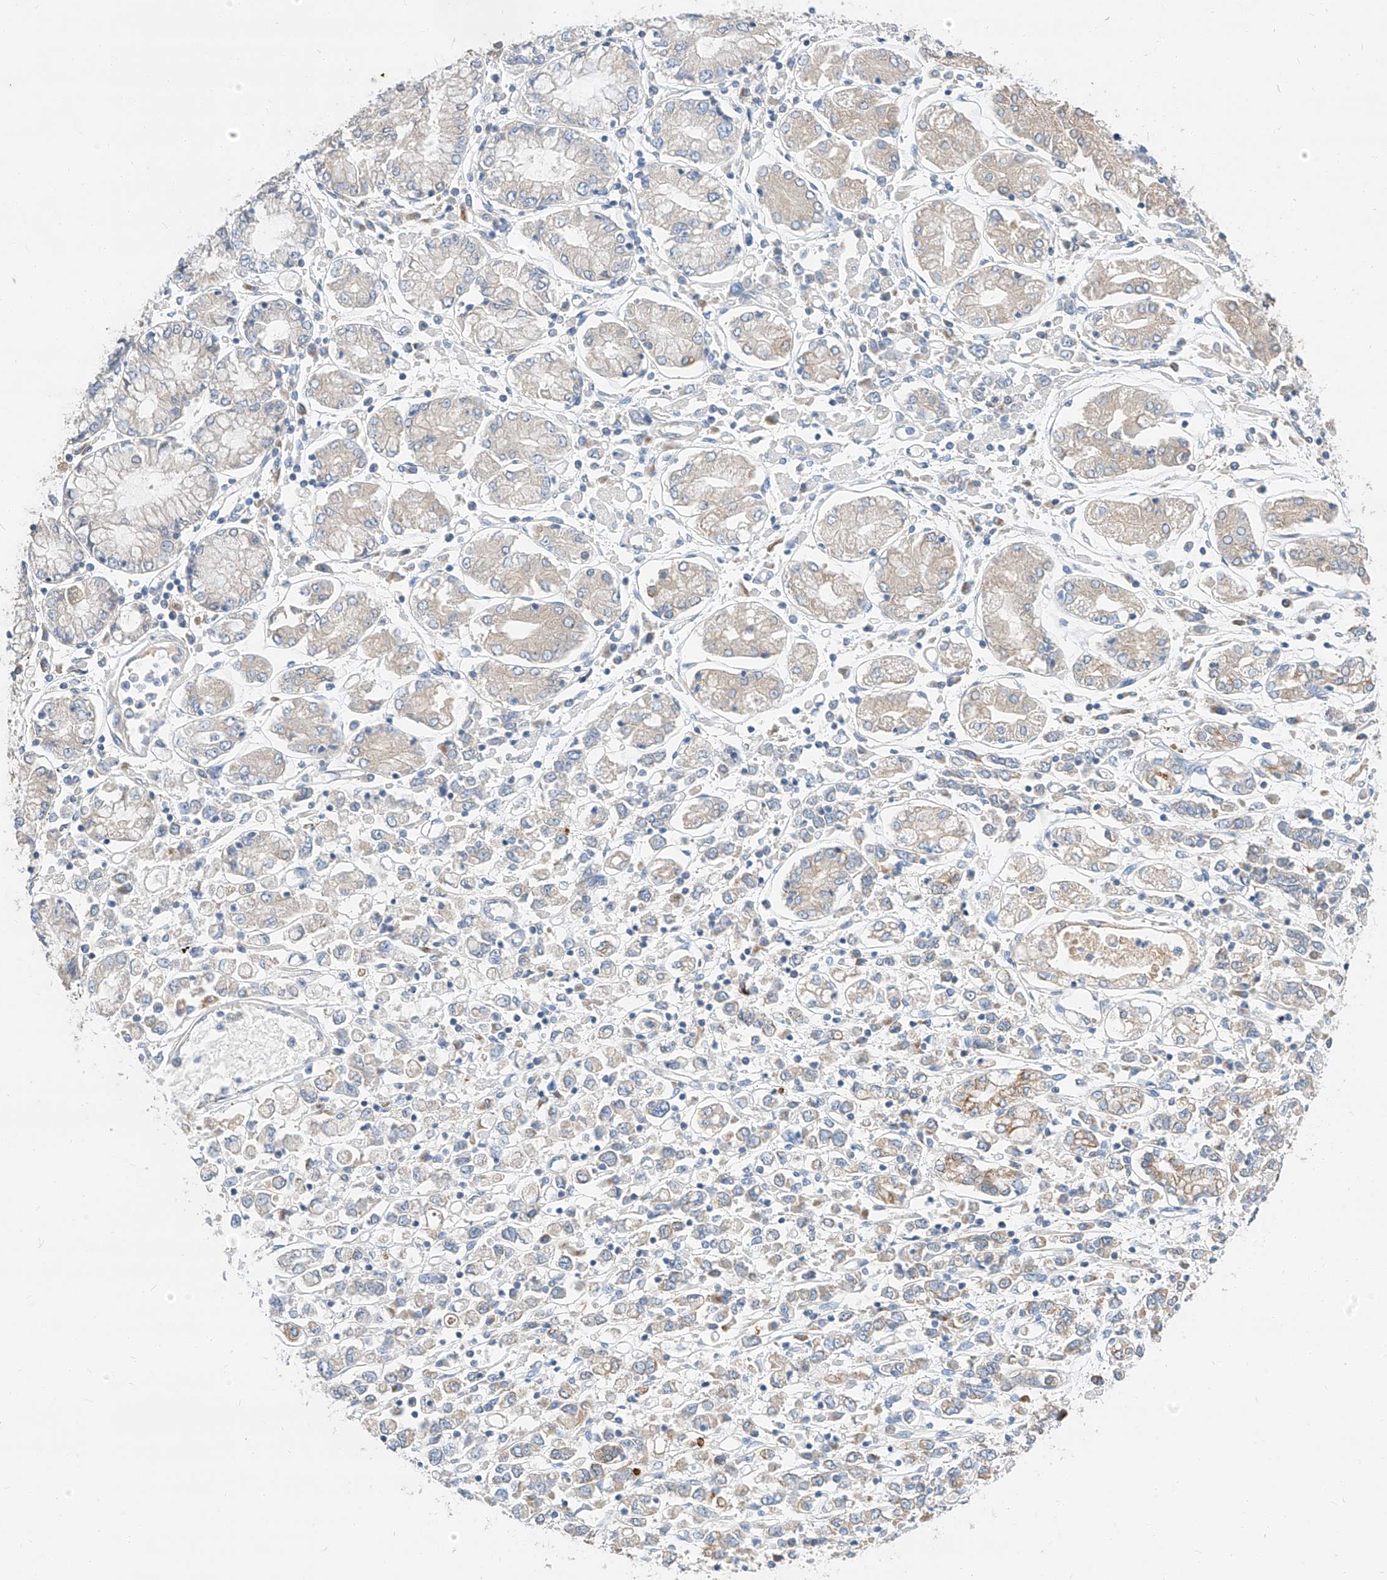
{"staining": {"intensity": "negative", "quantity": "none", "location": "none"}, "tissue": "stomach cancer", "cell_type": "Tumor cells", "image_type": "cancer", "snomed": [{"axis": "morphology", "description": "Adenocarcinoma, NOS"}, {"axis": "topography", "description": "Stomach"}], "caption": "The micrograph shows no staining of tumor cells in stomach cancer (adenocarcinoma).", "gene": "MAP7", "patient": {"sex": "female", "age": 76}}